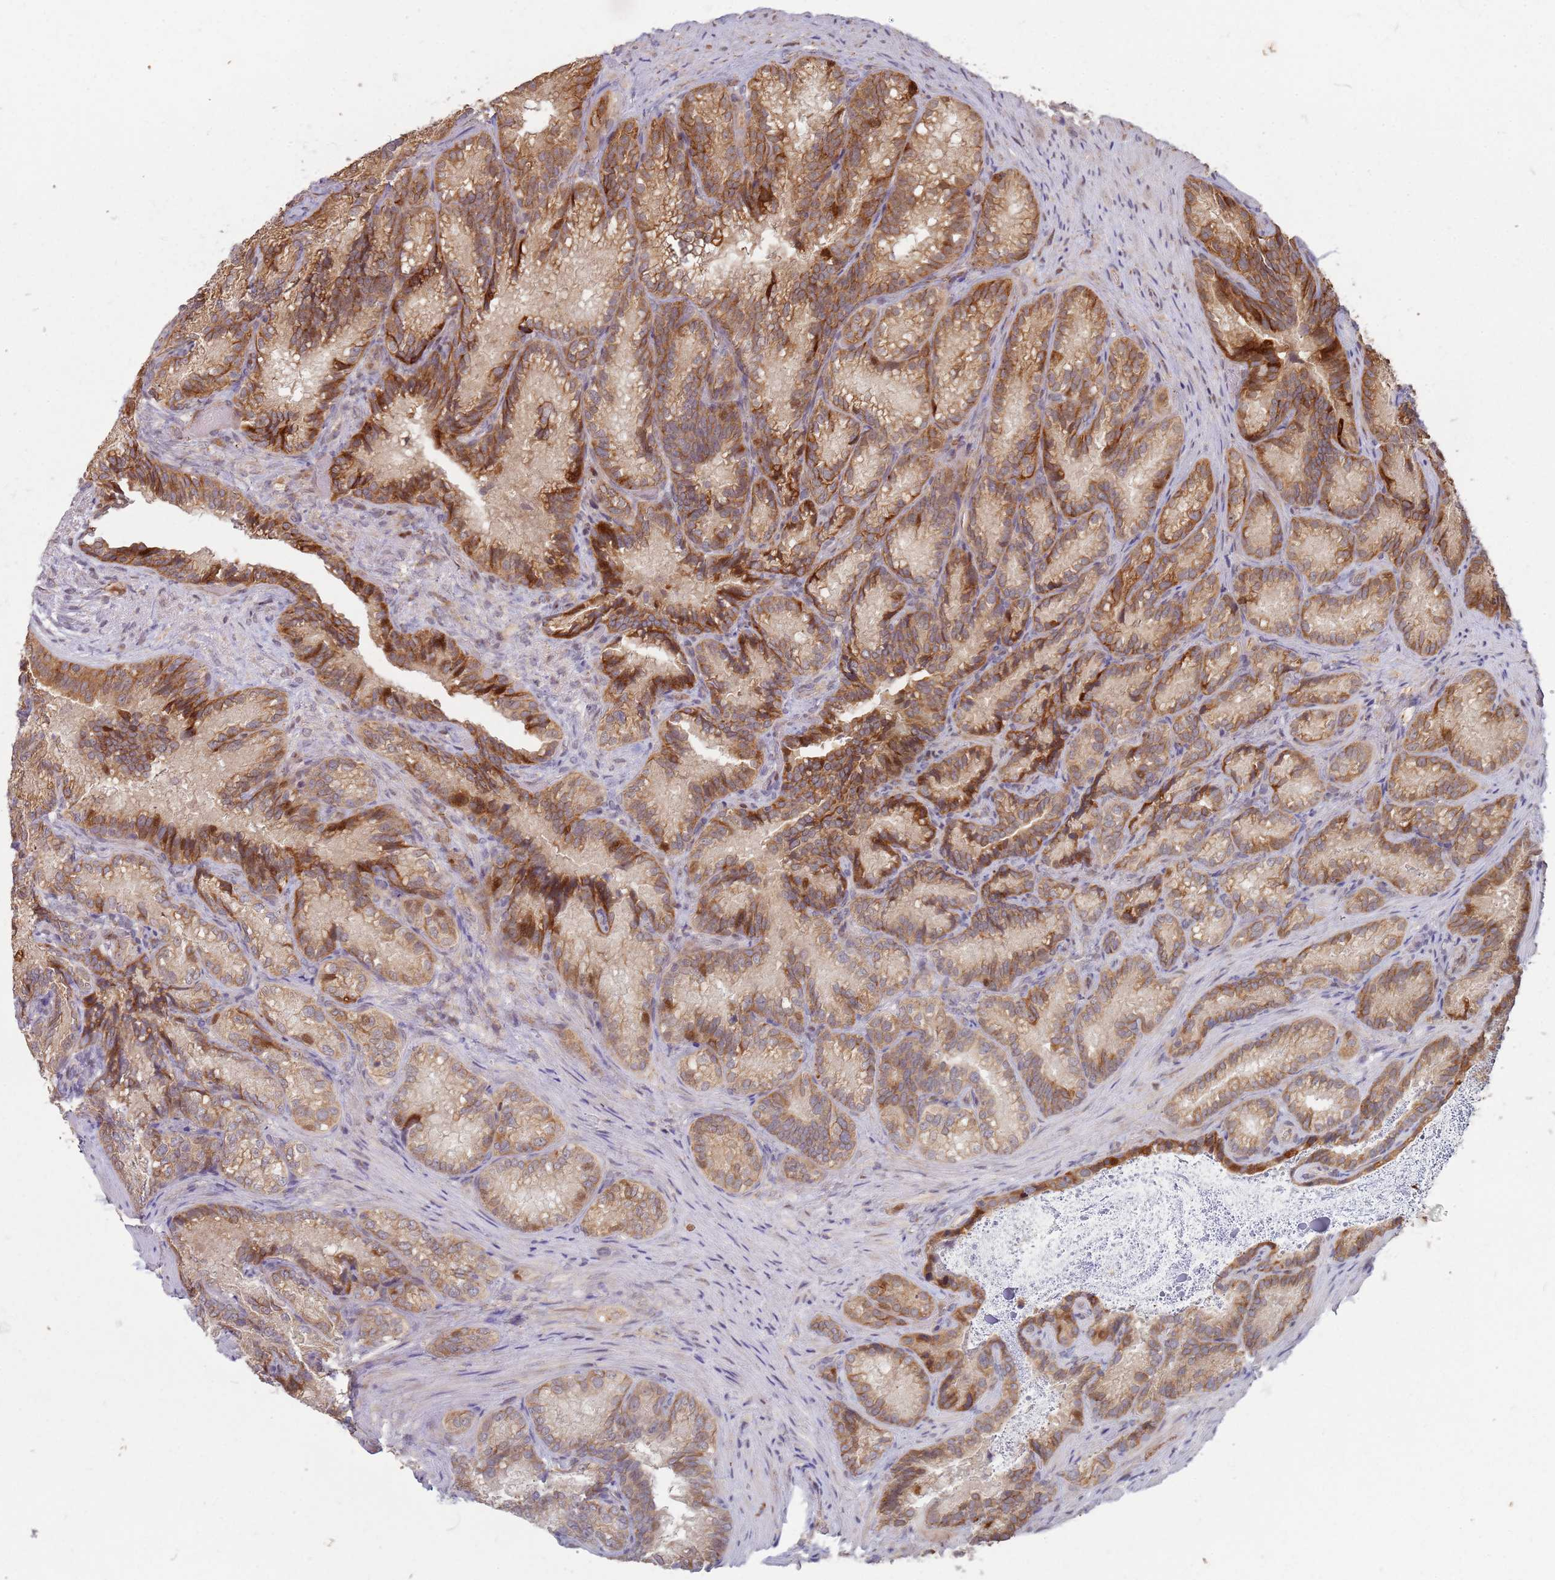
{"staining": {"intensity": "strong", "quantity": "25%-75%", "location": "cytoplasmic/membranous"}, "tissue": "seminal vesicle", "cell_type": "Glandular cells", "image_type": "normal", "snomed": [{"axis": "morphology", "description": "Normal tissue, NOS"}, {"axis": "topography", "description": "Seminal veicle"}], "caption": "There is high levels of strong cytoplasmic/membranous expression in glandular cells of normal seminal vesicle, as demonstrated by immunohistochemical staining (brown color).", "gene": "MPEG1", "patient": {"sex": "male", "age": 58}}